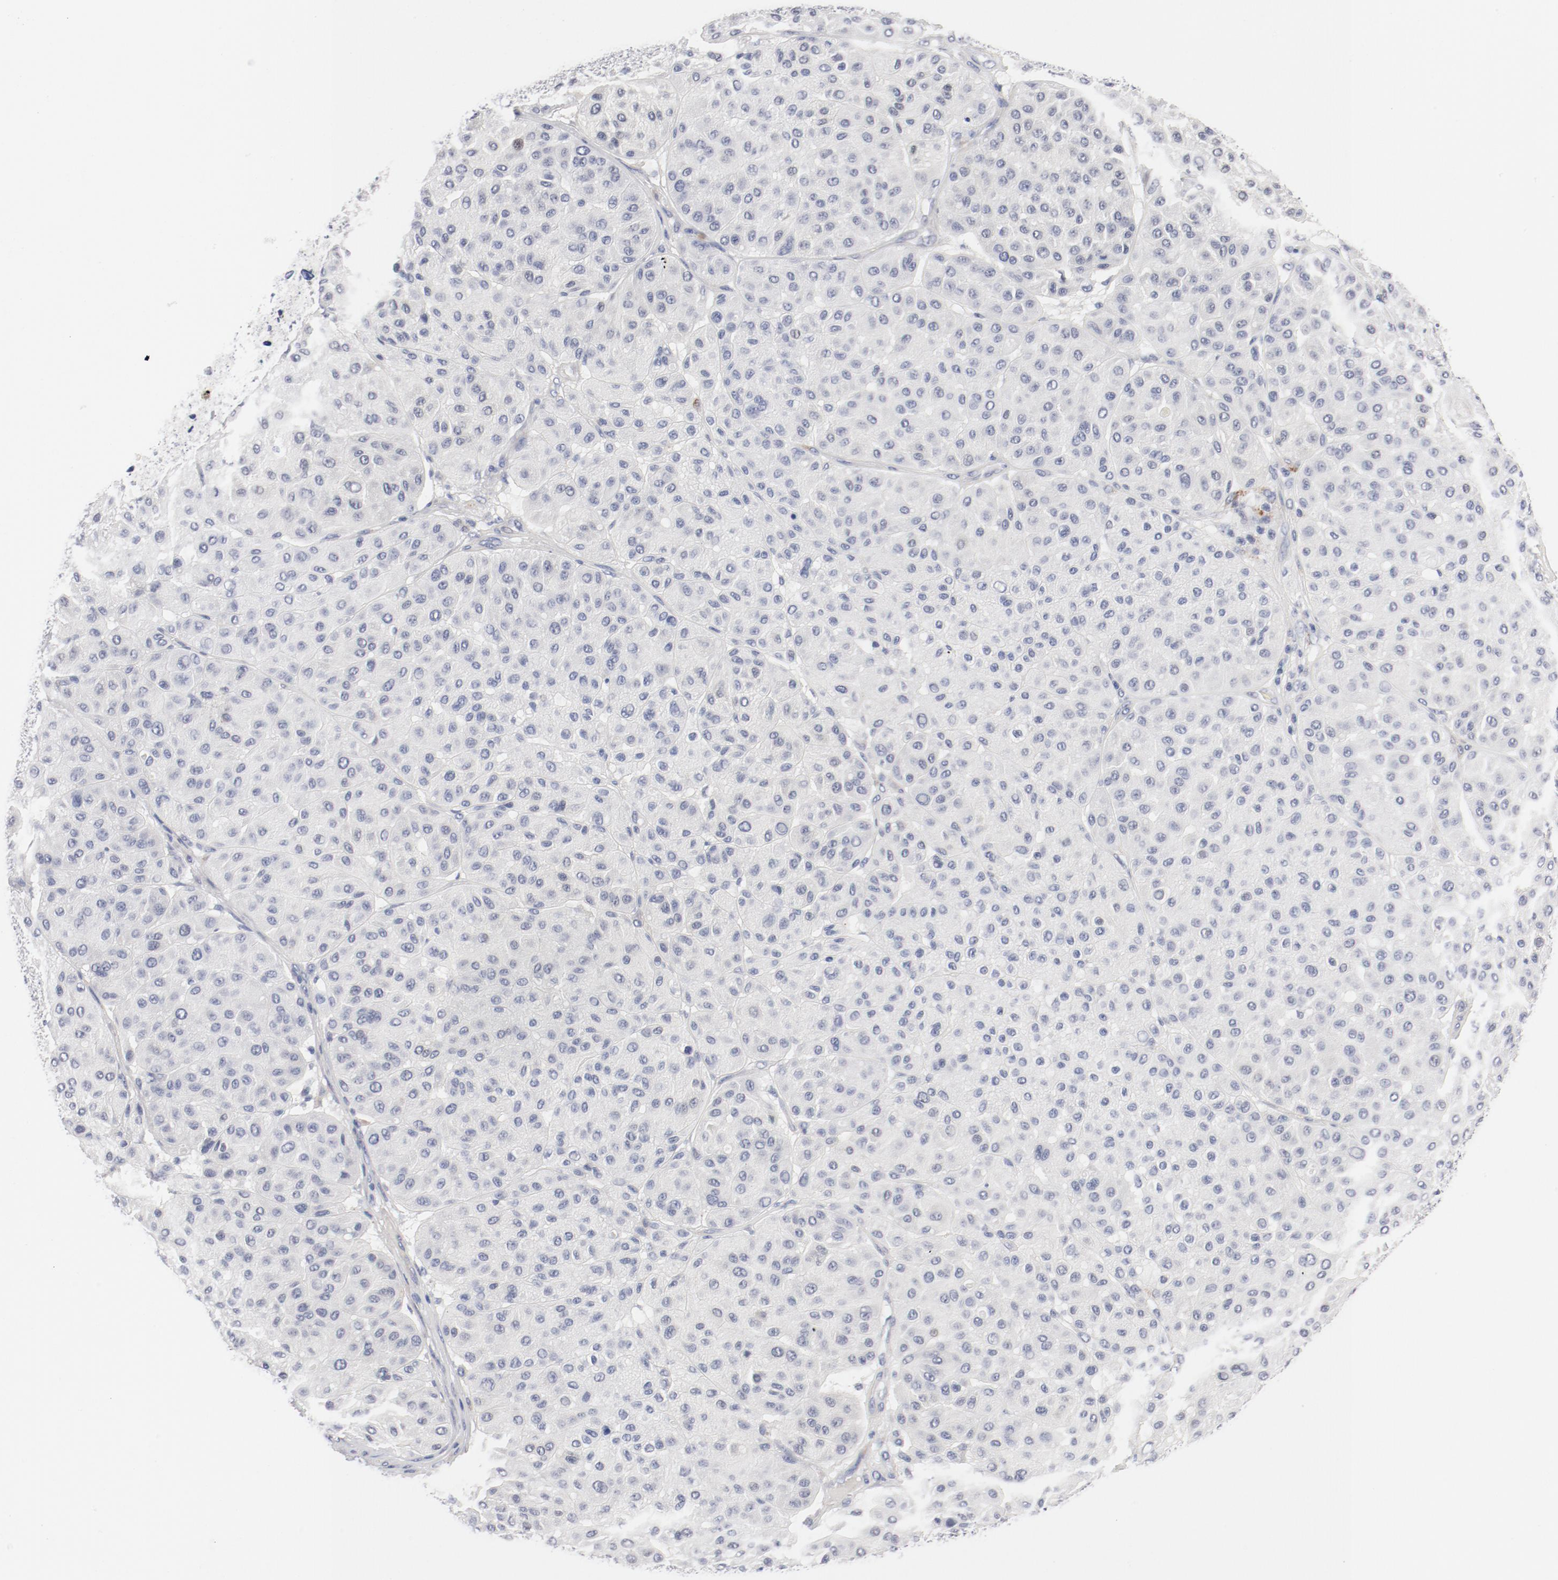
{"staining": {"intensity": "negative", "quantity": "none", "location": "none"}, "tissue": "melanoma", "cell_type": "Tumor cells", "image_type": "cancer", "snomed": [{"axis": "morphology", "description": "Normal tissue, NOS"}, {"axis": "morphology", "description": "Malignant melanoma, Metastatic site"}, {"axis": "topography", "description": "Skin"}], "caption": "A high-resolution histopathology image shows IHC staining of melanoma, which demonstrates no significant positivity in tumor cells. The staining is performed using DAB (3,3'-diaminobenzidine) brown chromogen with nuclei counter-stained in using hematoxylin.", "gene": "KCNK13", "patient": {"sex": "male", "age": 41}}